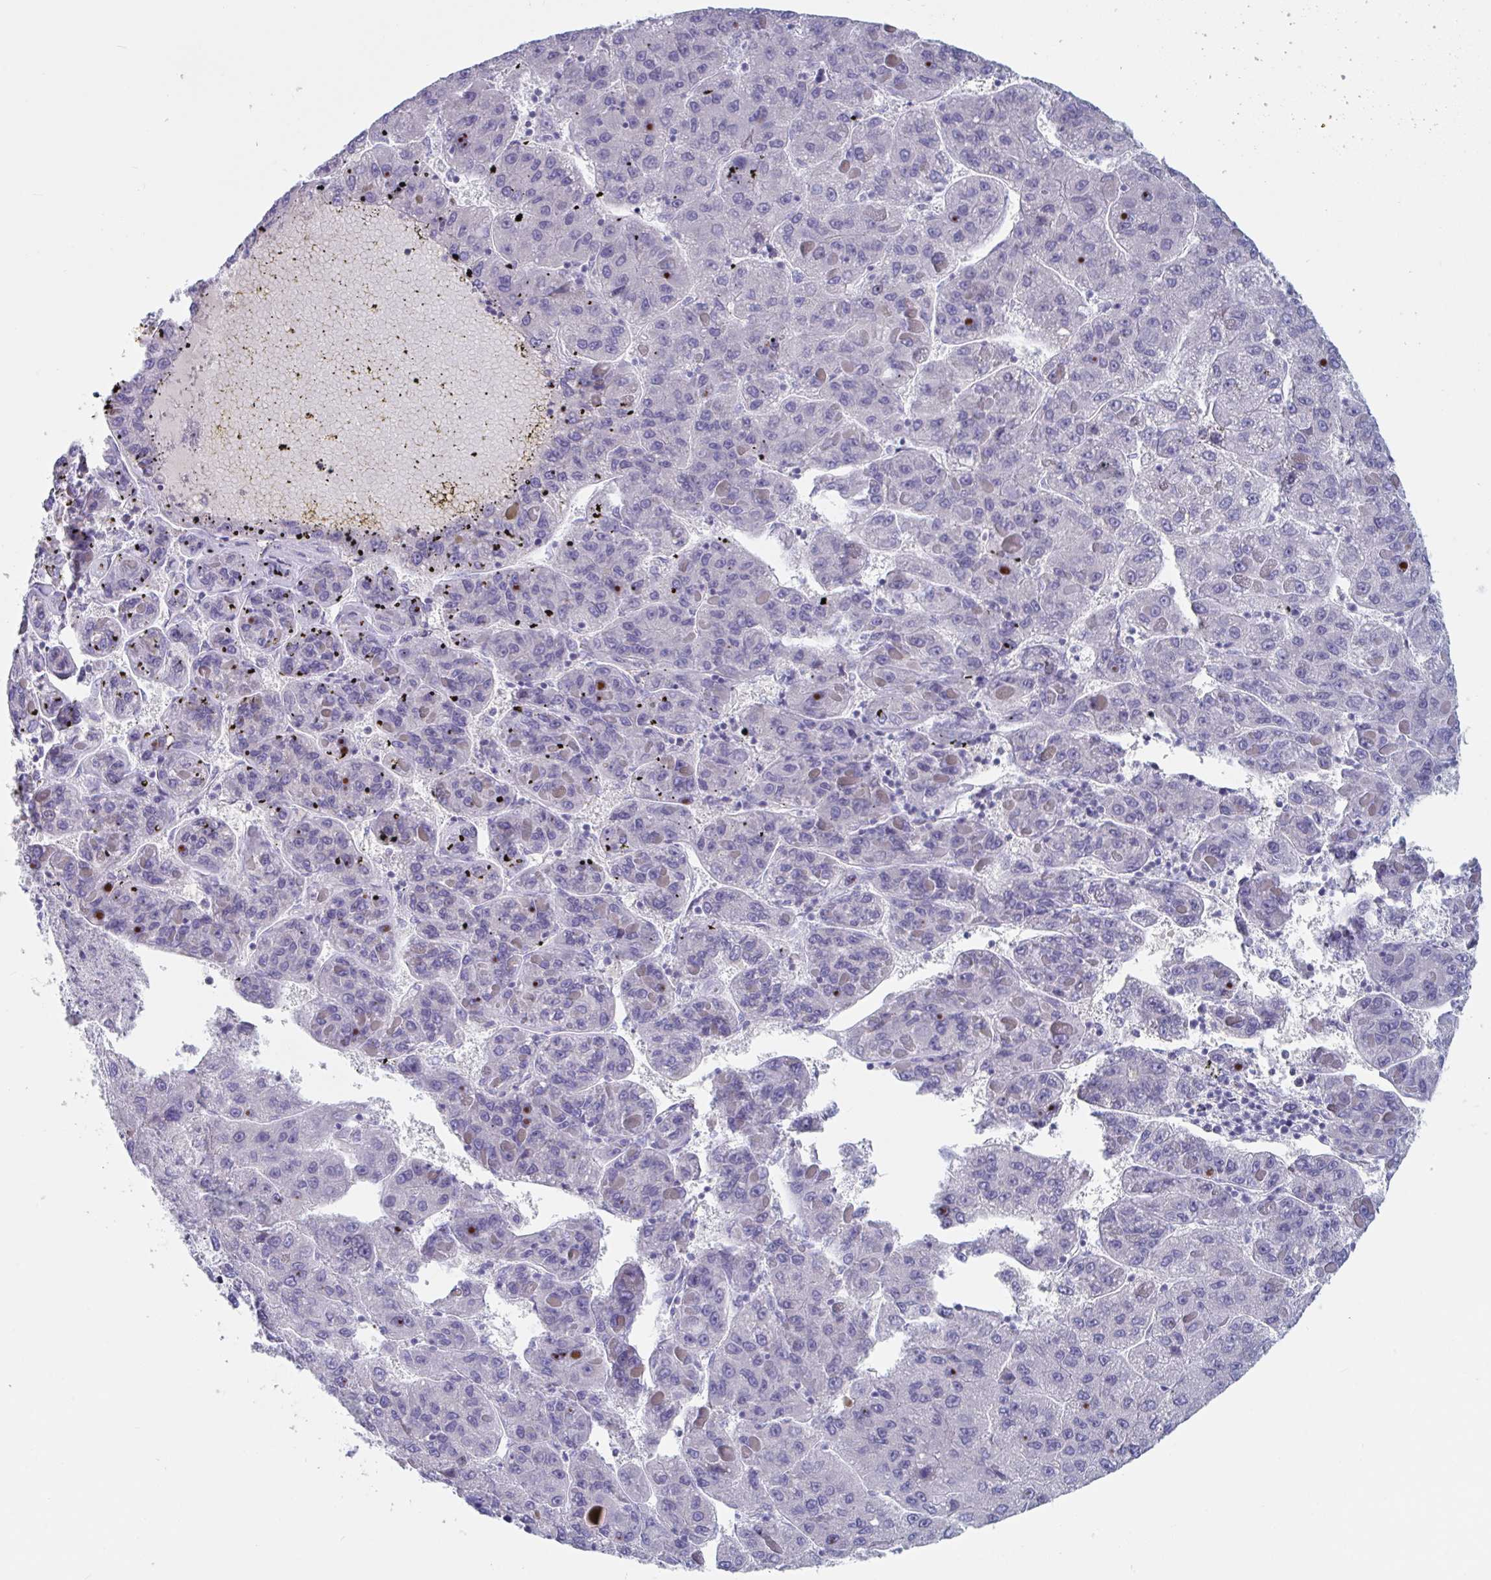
{"staining": {"intensity": "negative", "quantity": "none", "location": "none"}, "tissue": "liver cancer", "cell_type": "Tumor cells", "image_type": "cancer", "snomed": [{"axis": "morphology", "description": "Carcinoma, Hepatocellular, NOS"}, {"axis": "topography", "description": "Liver"}], "caption": "Immunohistochemistry of human hepatocellular carcinoma (liver) demonstrates no expression in tumor cells.", "gene": "DPEP3", "patient": {"sex": "female", "age": 82}}